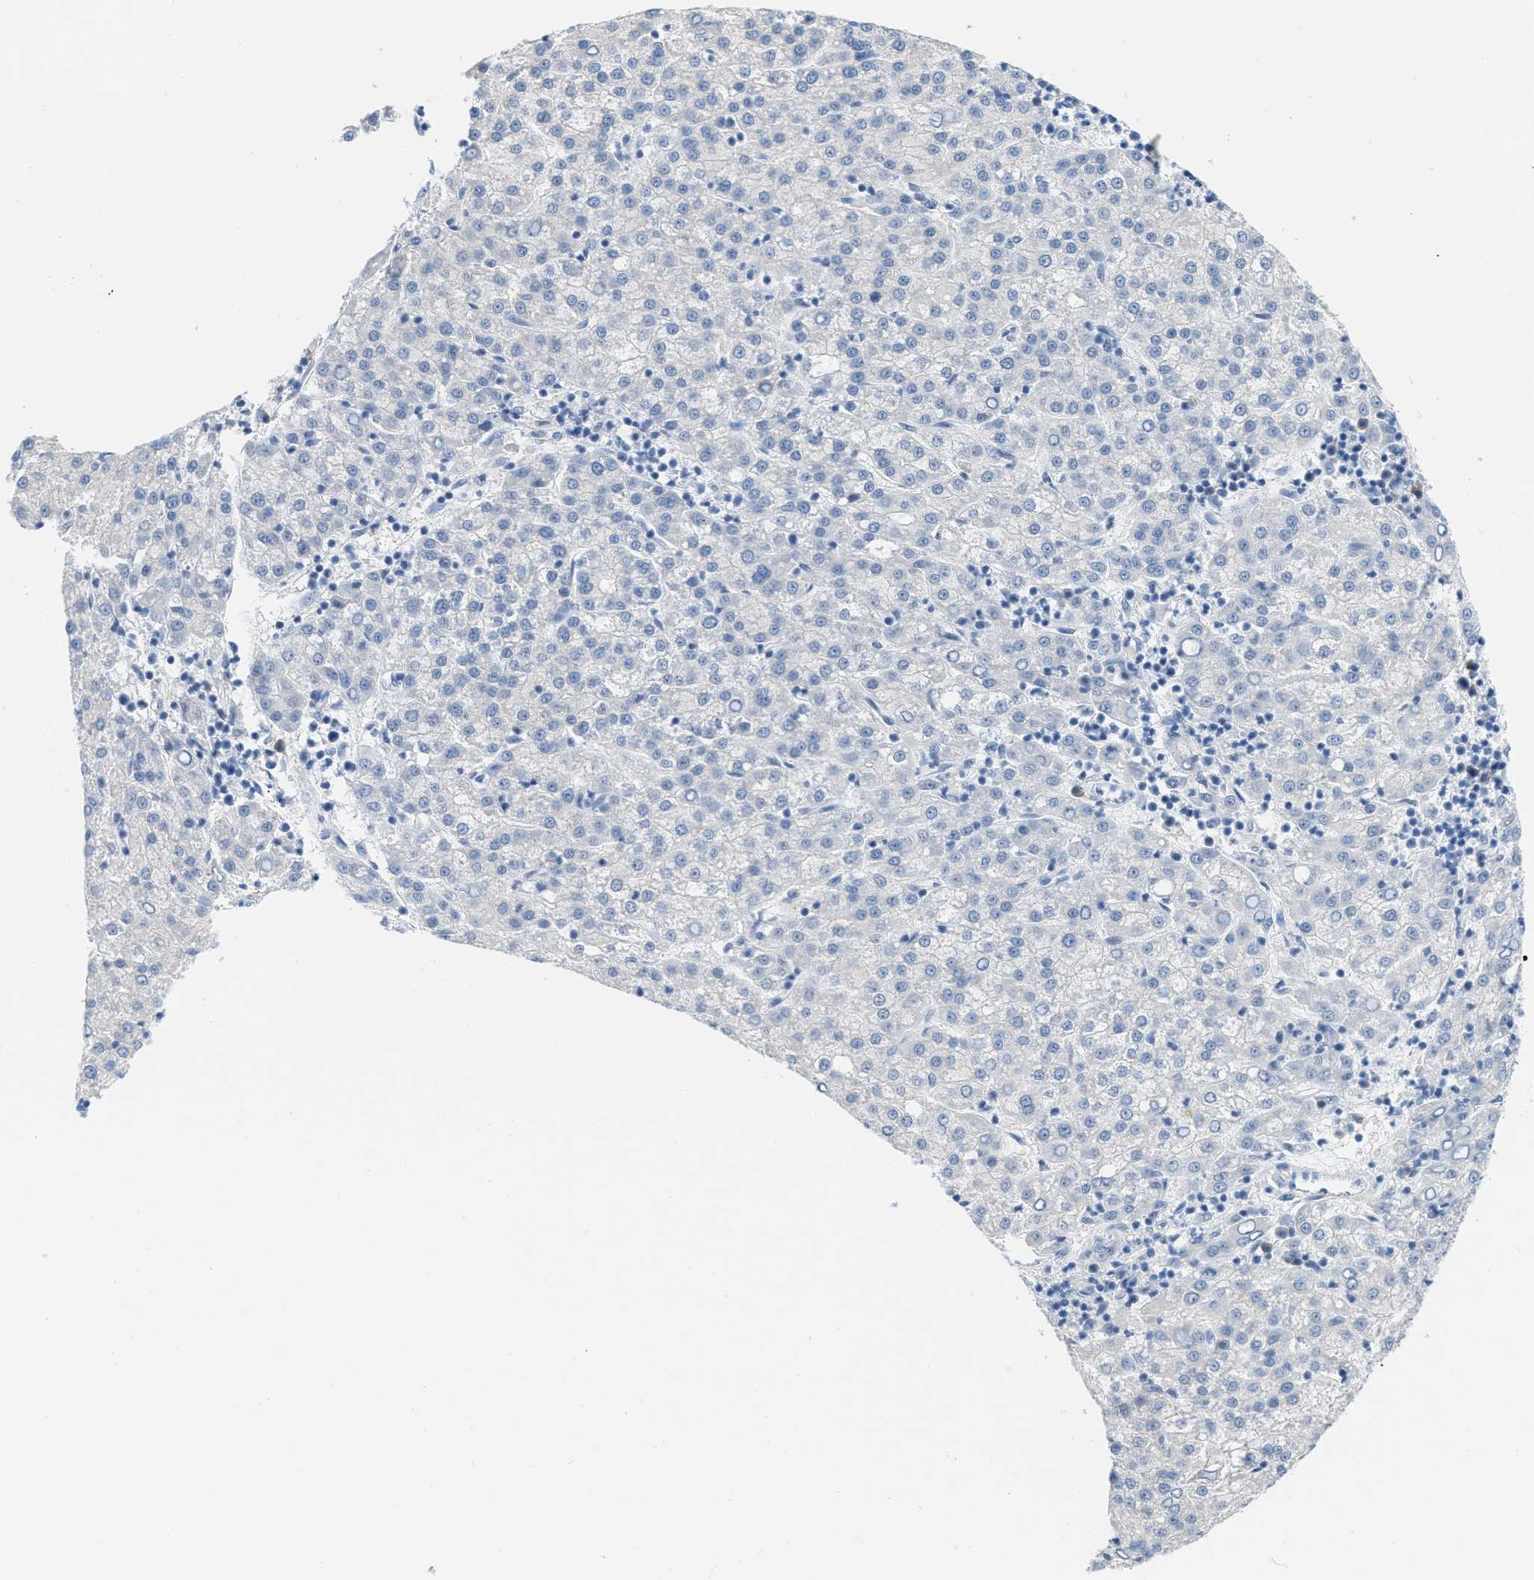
{"staining": {"intensity": "negative", "quantity": "none", "location": "none"}, "tissue": "liver cancer", "cell_type": "Tumor cells", "image_type": "cancer", "snomed": [{"axis": "morphology", "description": "Carcinoma, Hepatocellular, NOS"}, {"axis": "topography", "description": "Liver"}], "caption": "Immunohistochemical staining of liver cancer (hepatocellular carcinoma) displays no significant expression in tumor cells.", "gene": "HSF2", "patient": {"sex": "female", "age": 58}}